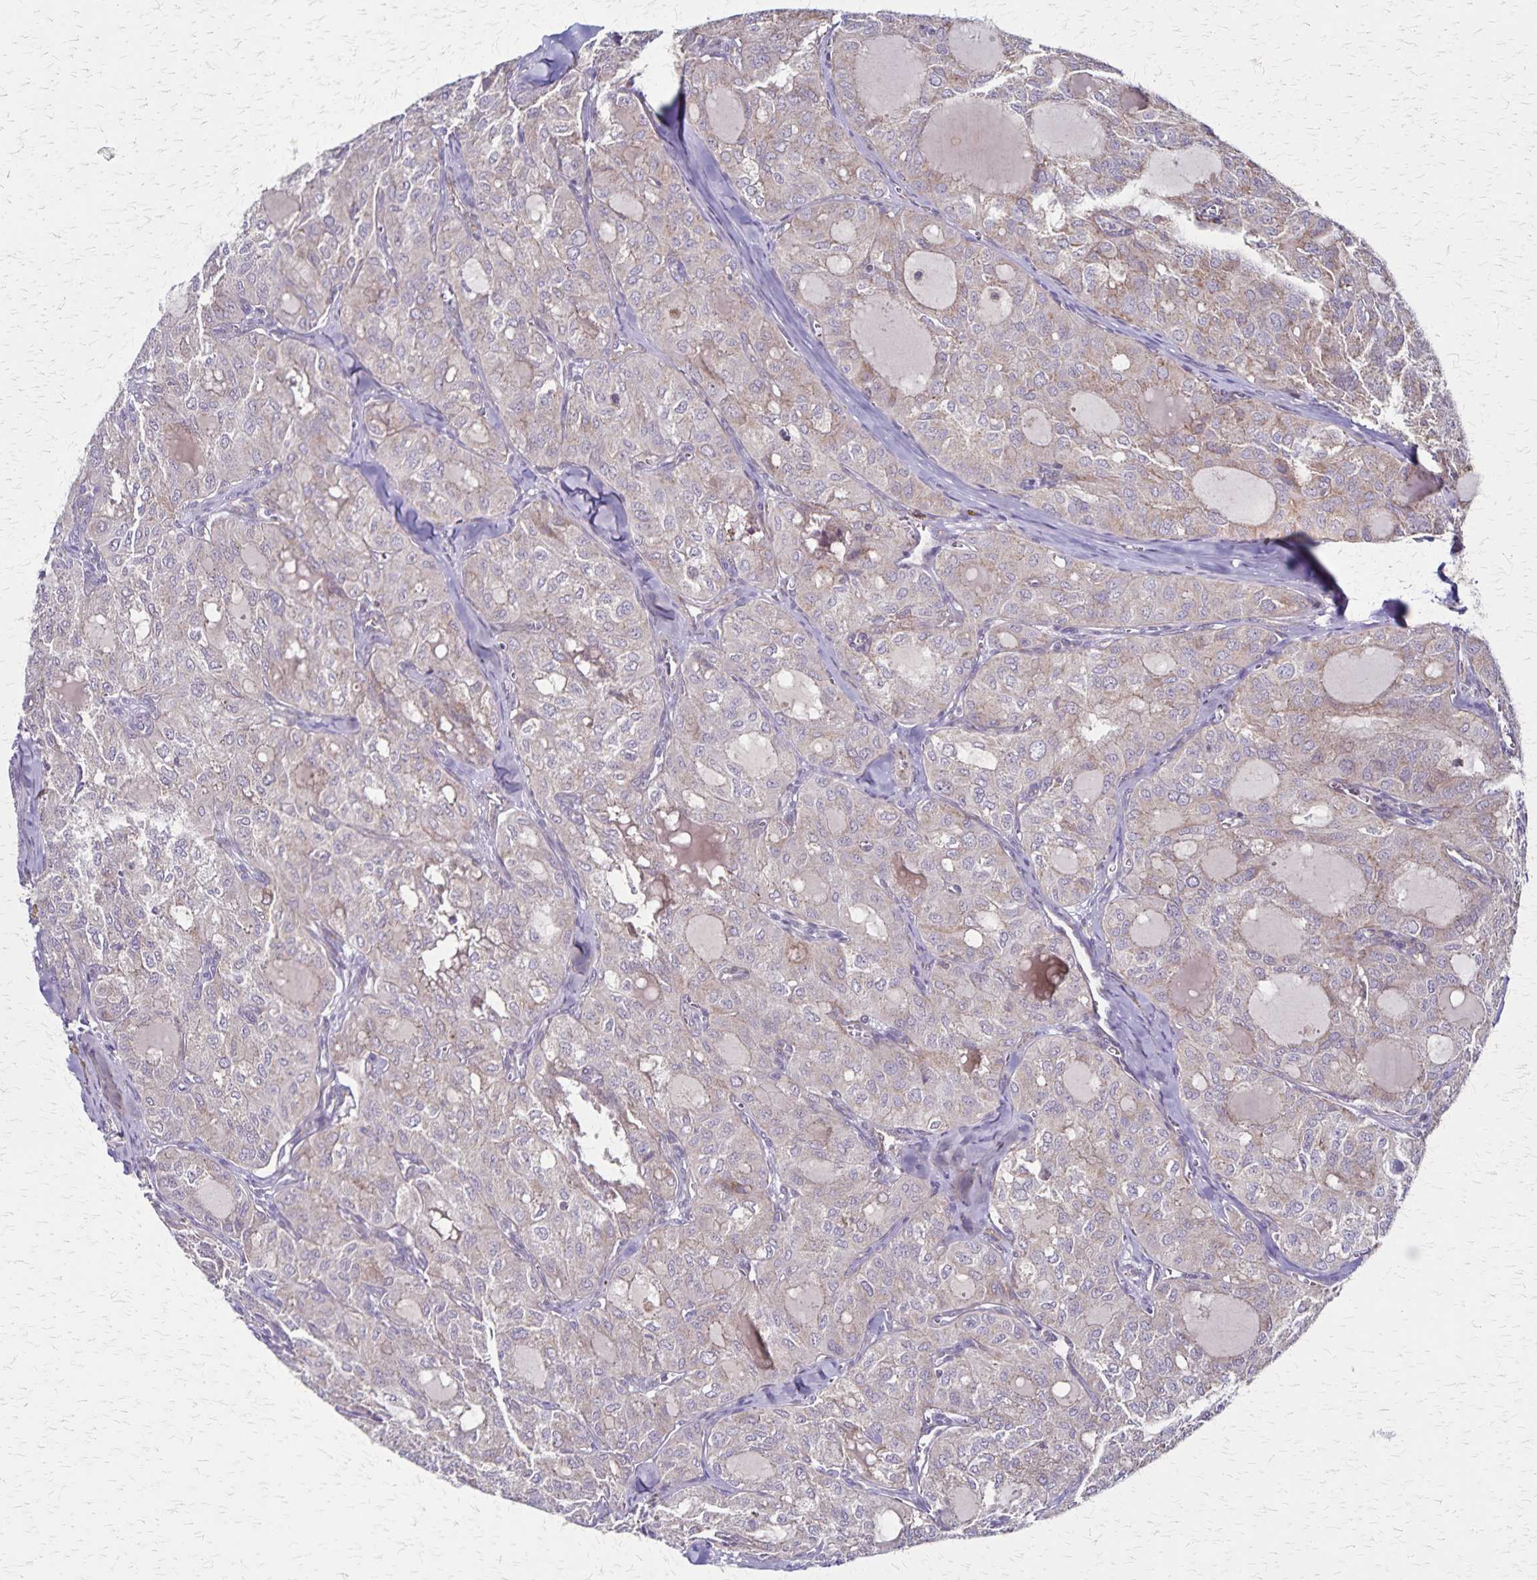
{"staining": {"intensity": "weak", "quantity": "<25%", "location": "cytoplasmic/membranous"}, "tissue": "thyroid cancer", "cell_type": "Tumor cells", "image_type": "cancer", "snomed": [{"axis": "morphology", "description": "Follicular adenoma carcinoma, NOS"}, {"axis": "topography", "description": "Thyroid gland"}], "caption": "This is an immunohistochemistry (IHC) photomicrograph of human thyroid cancer (follicular adenoma carcinoma). There is no staining in tumor cells.", "gene": "NFS1", "patient": {"sex": "male", "age": 75}}